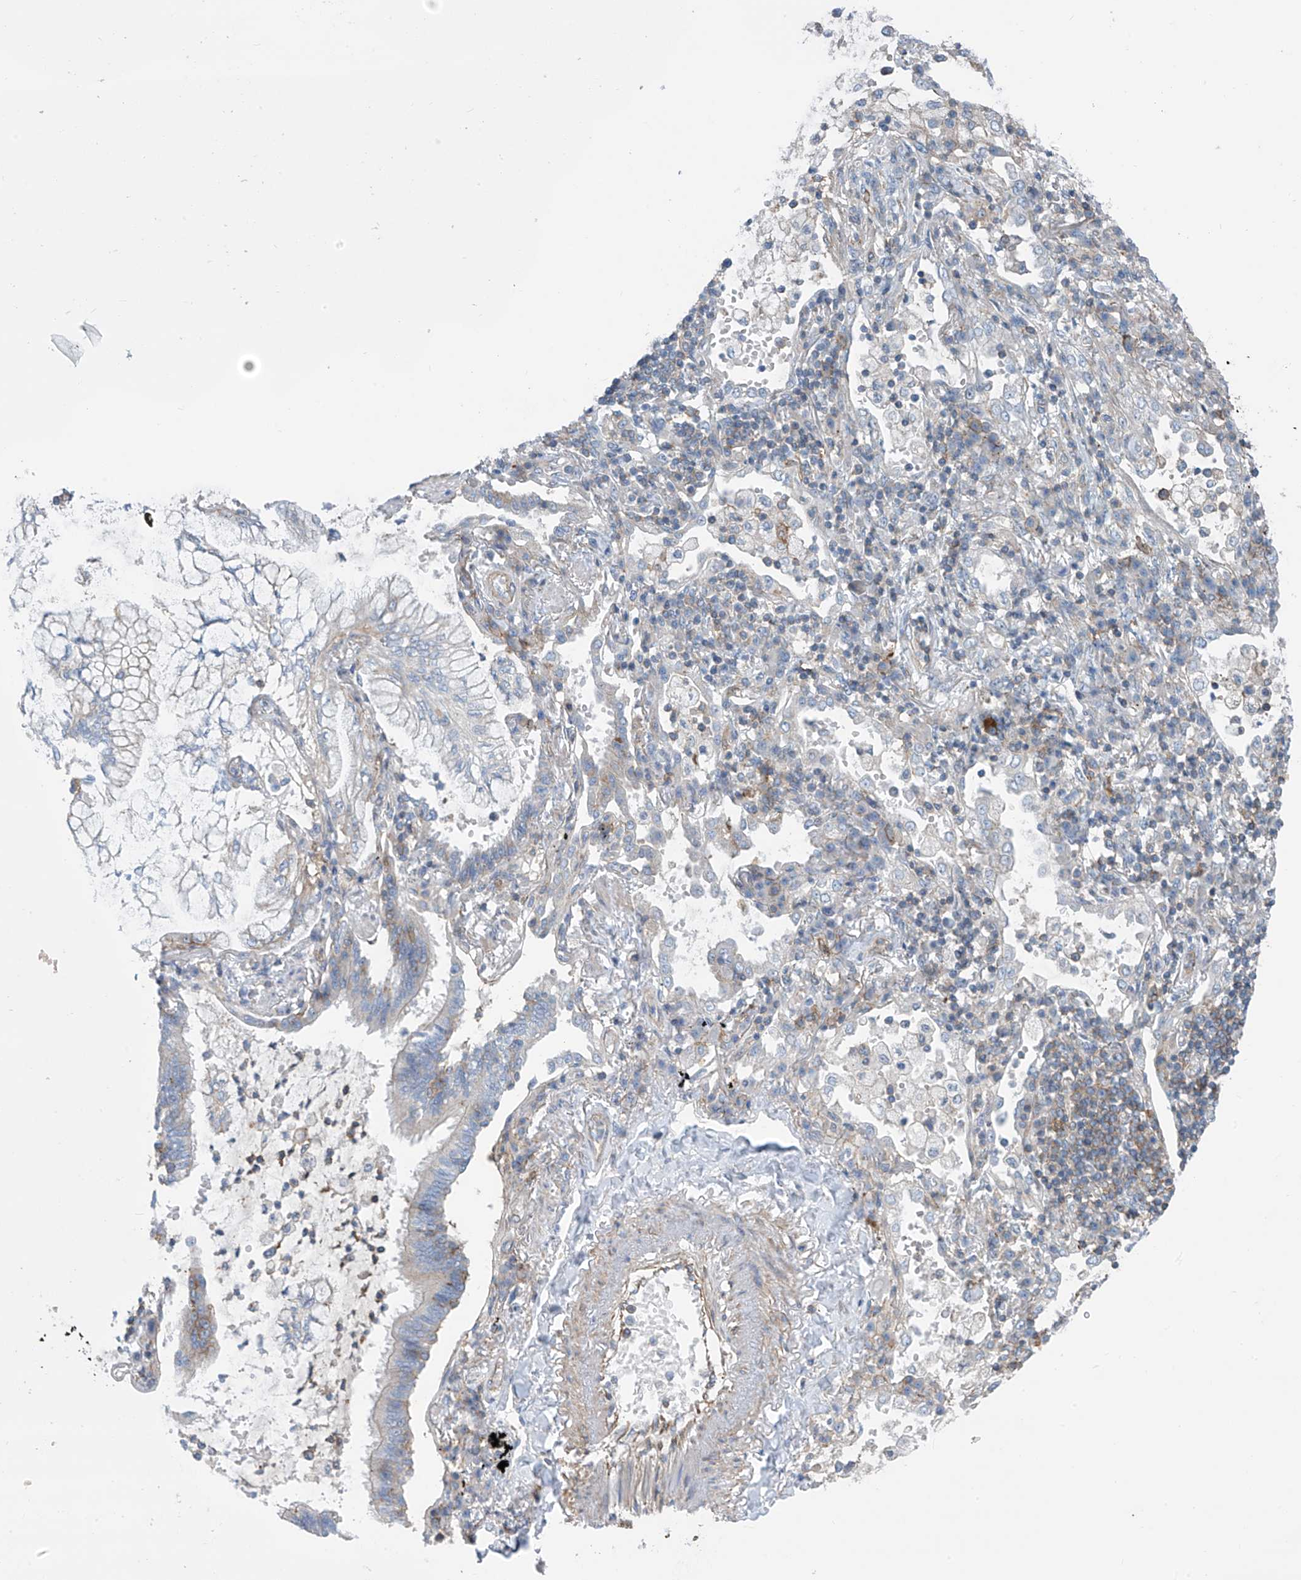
{"staining": {"intensity": "weak", "quantity": "<25%", "location": "cytoplasmic/membranous"}, "tissue": "lung cancer", "cell_type": "Tumor cells", "image_type": "cancer", "snomed": [{"axis": "morphology", "description": "Adenocarcinoma, NOS"}, {"axis": "topography", "description": "Lung"}], "caption": "This is an immunohistochemistry (IHC) image of lung adenocarcinoma. There is no positivity in tumor cells.", "gene": "SLC1A5", "patient": {"sex": "female", "age": 70}}